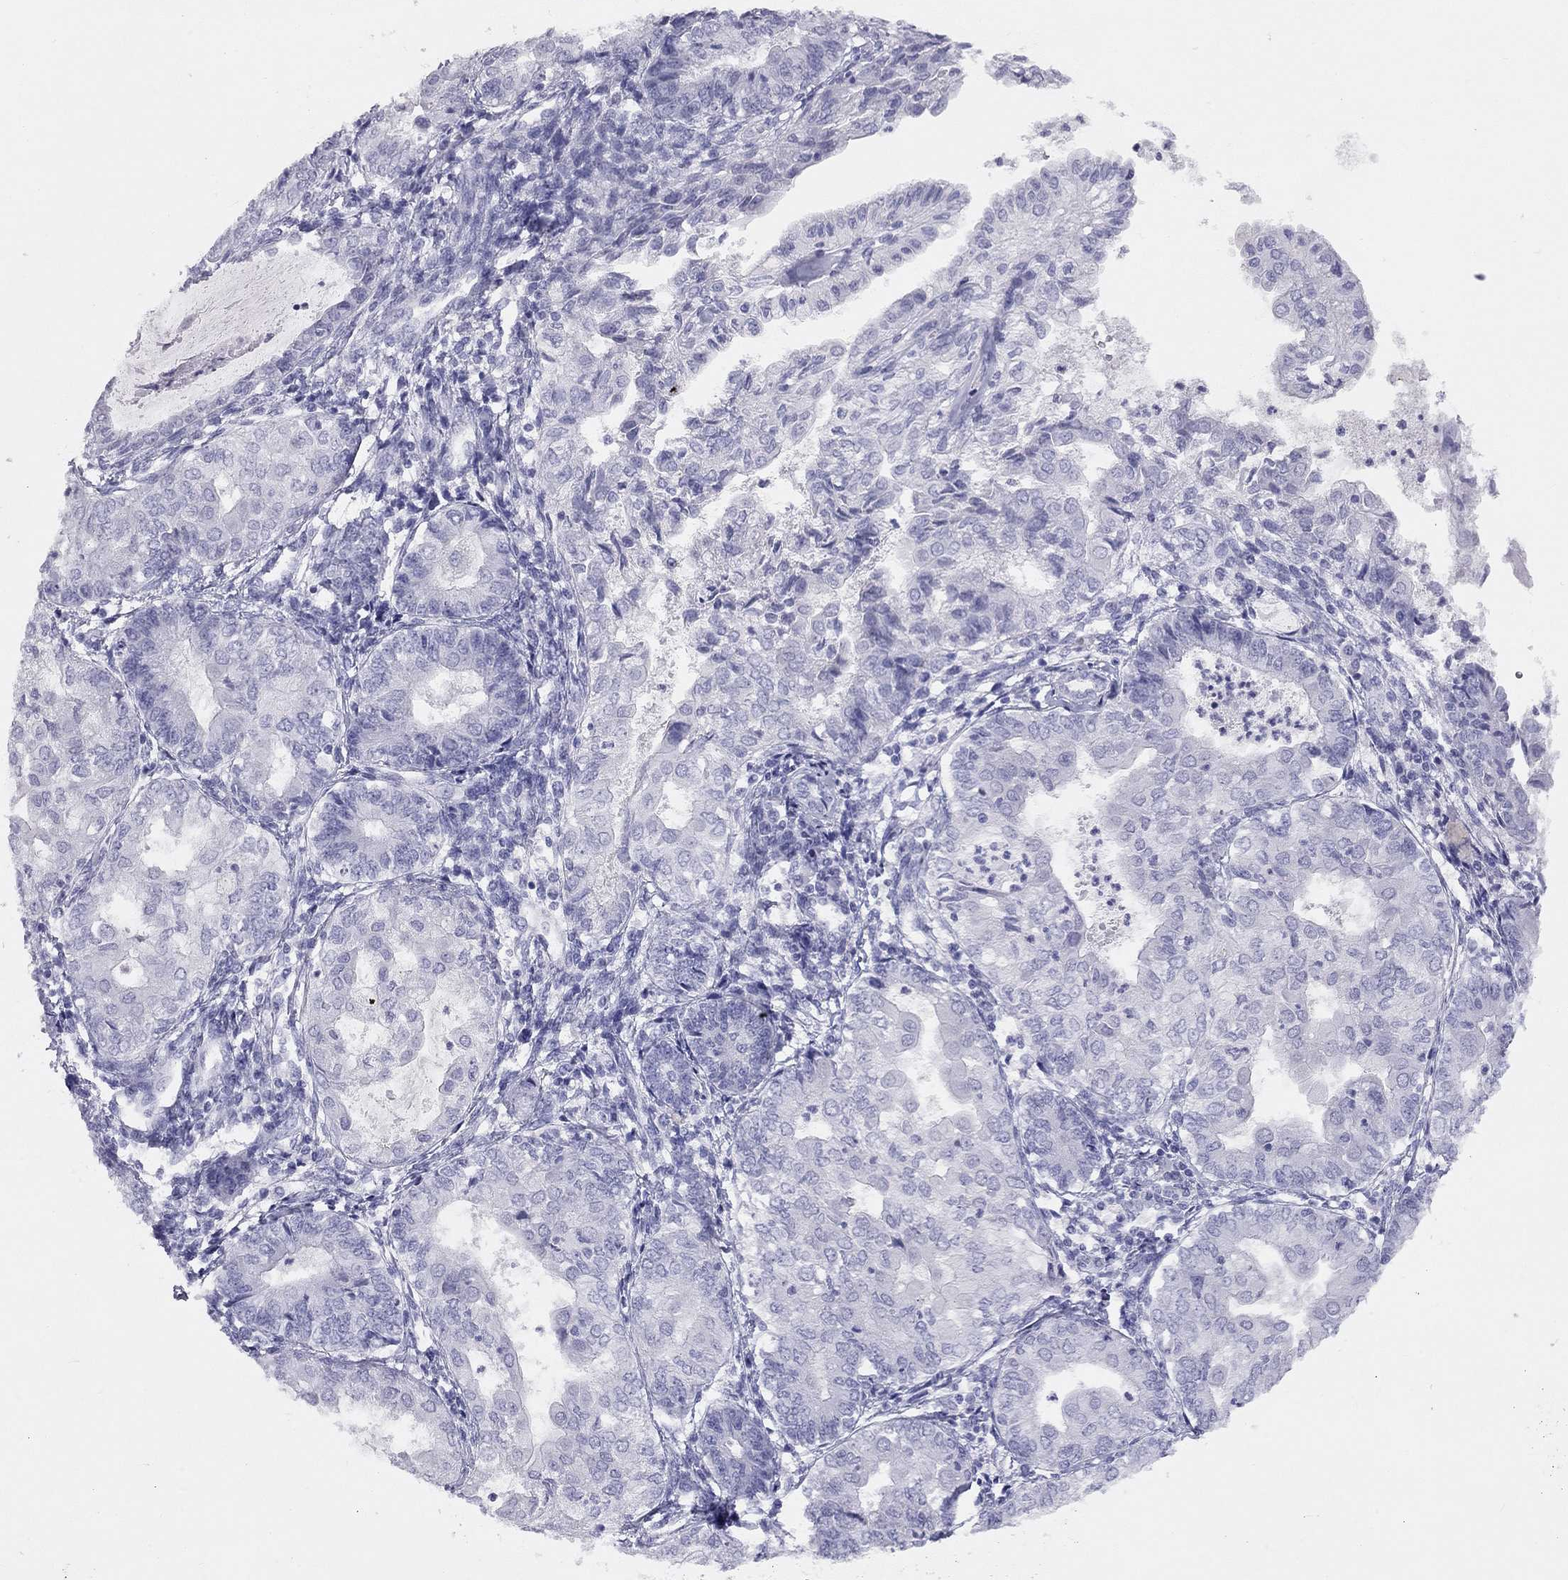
{"staining": {"intensity": "negative", "quantity": "none", "location": "none"}, "tissue": "endometrial cancer", "cell_type": "Tumor cells", "image_type": "cancer", "snomed": [{"axis": "morphology", "description": "Adenocarcinoma, NOS"}, {"axis": "topography", "description": "Endometrium"}], "caption": "The image reveals no staining of tumor cells in endometrial cancer. Brightfield microscopy of immunohistochemistry stained with DAB (brown) and hematoxylin (blue), captured at high magnification.", "gene": "KLRG1", "patient": {"sex": "female", "age": 68}}